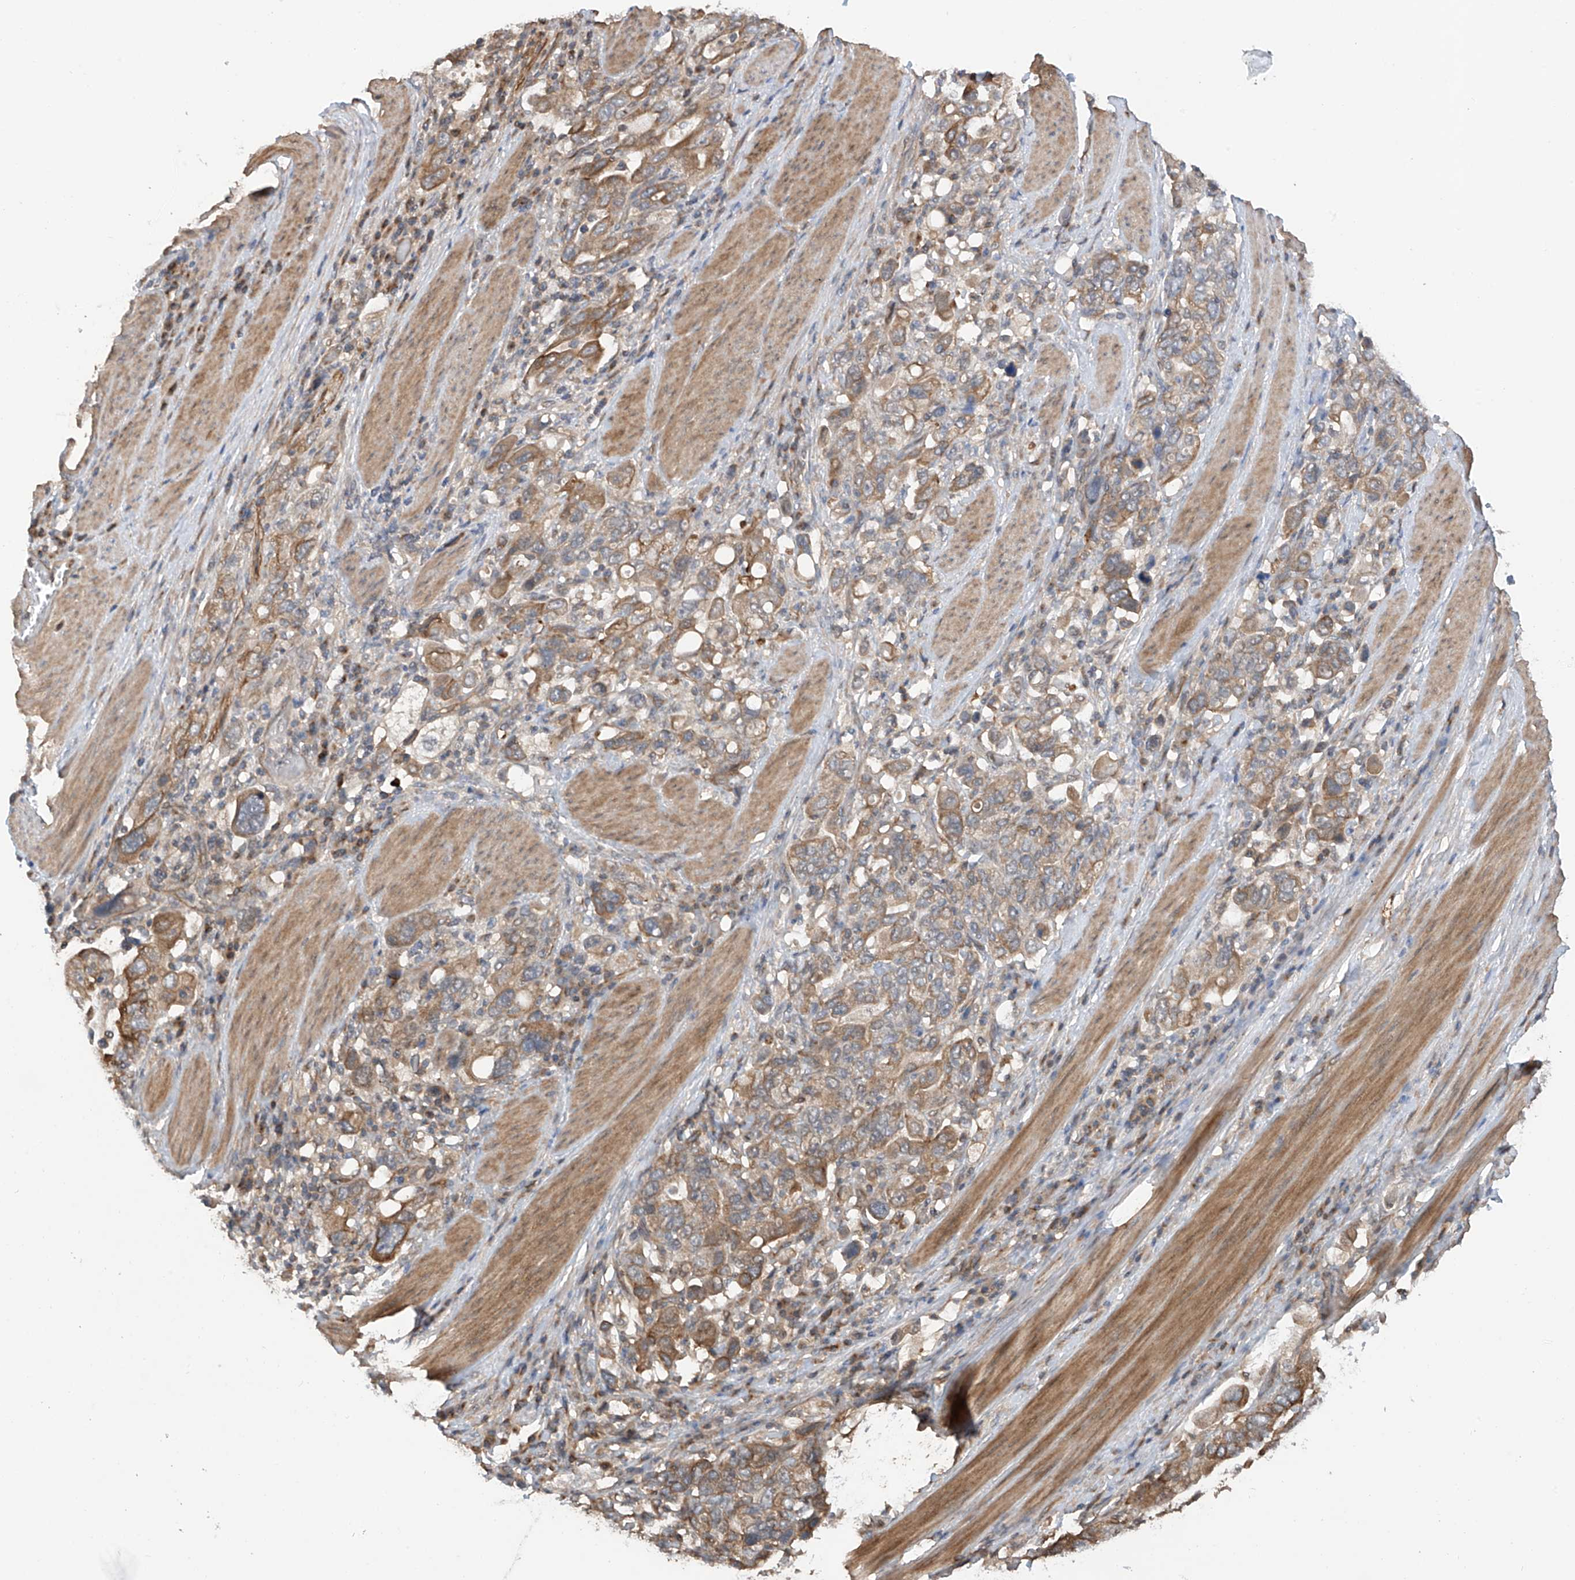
{"staining": {"intensity": "moderate", "quantity": ">75%", "location": "cytoplasmic/membranous"}, "tissue": "stomach cancer", "cell_type": "Tumor cells", "image_type": "cancer", "snomed": [{"axis": "morphology", "description": "Adenocarcinoma, NOS"}, {"axis": "topography", "description": "Stomach, upper"}], "caption": "High-power microscopy captured an immunohistochemistry micrograph of adenocarcinoma (stomach), revealing moderate cytoplasmic/membranous positivity in approximately >75% of tumor cells.", "gene": "RPAIN", "patient": {"sex": "male", "age": 62}}